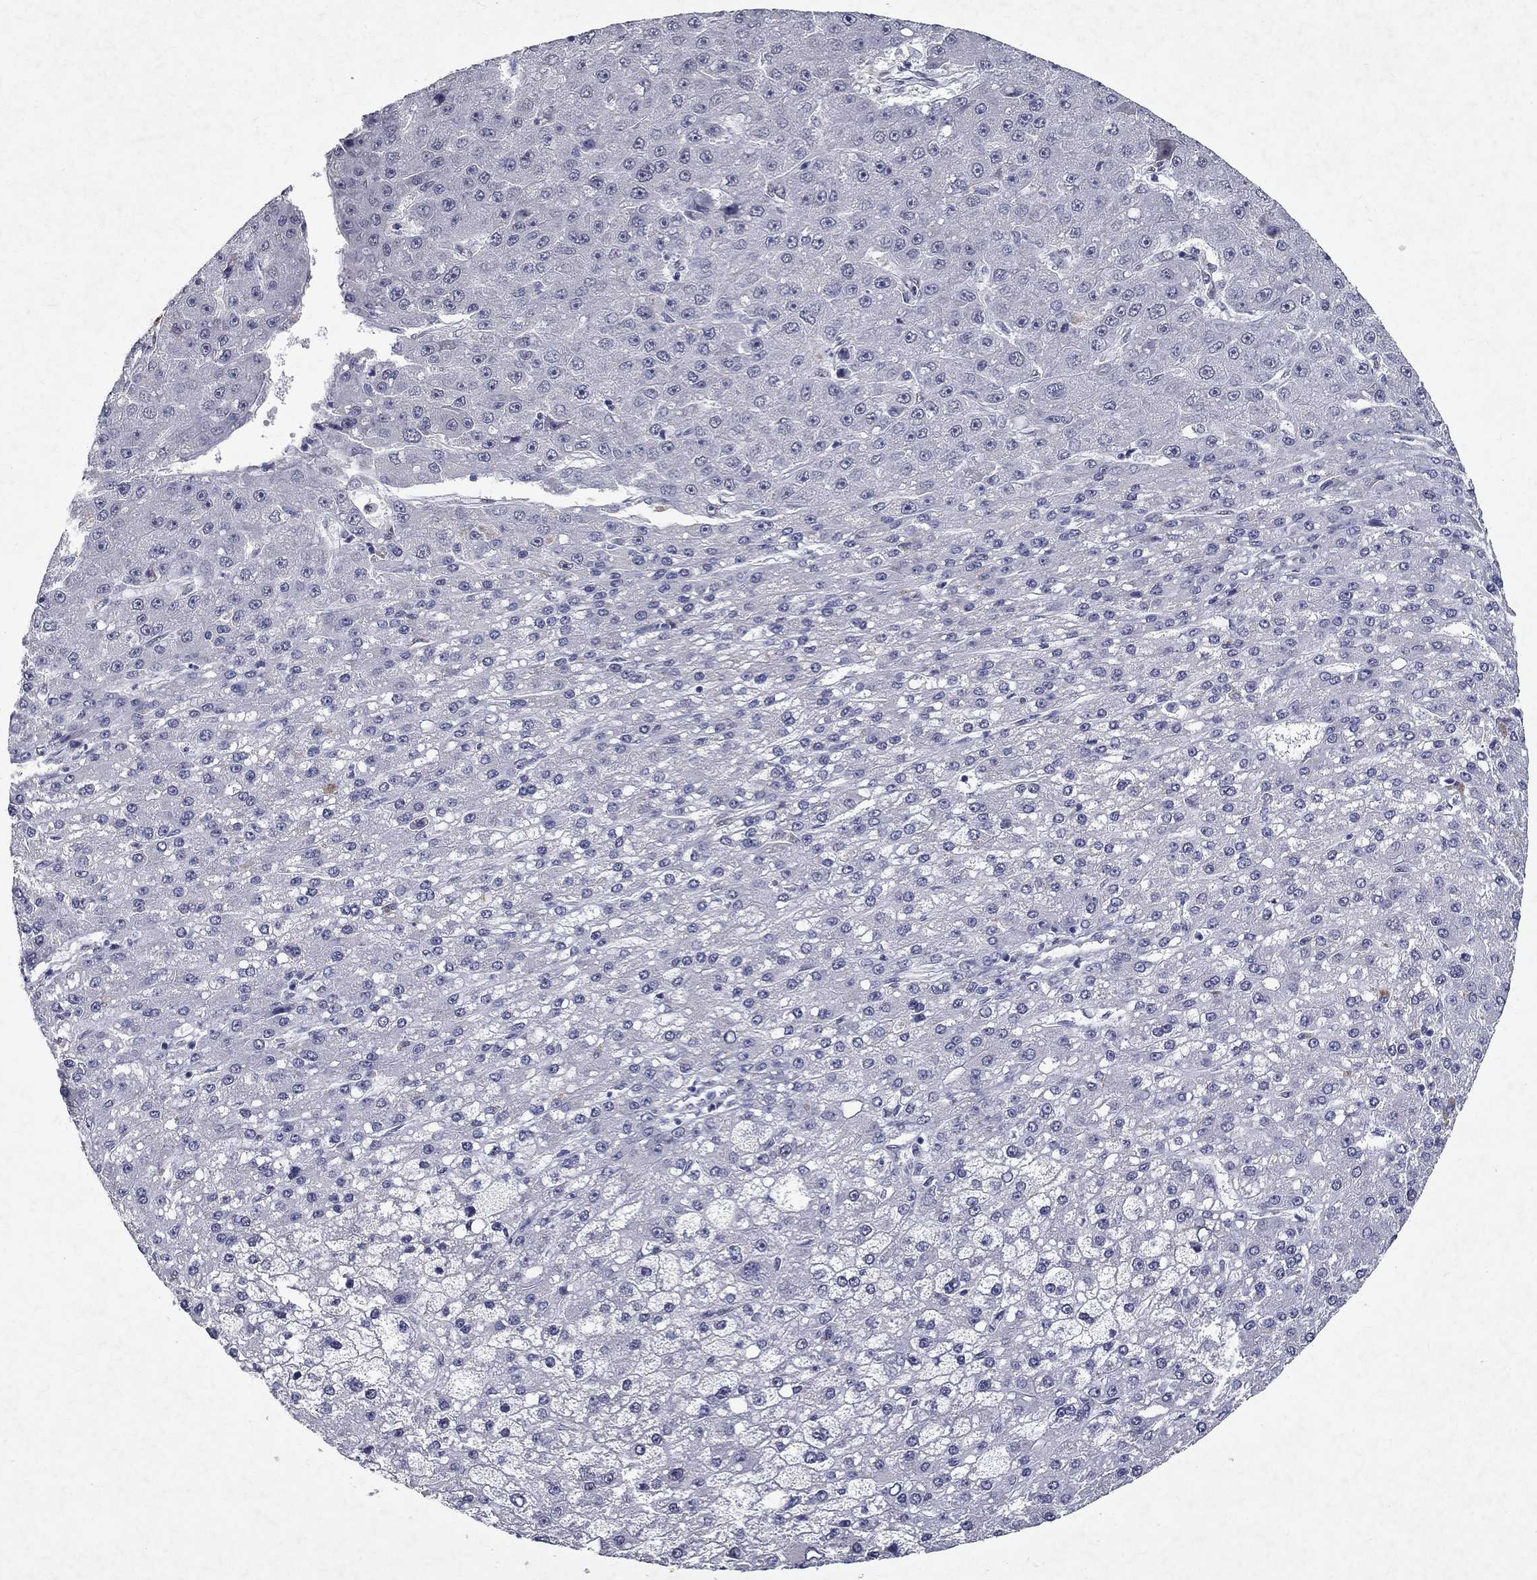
{"staining": {"intensity": "negative", "quantity": "none", "location": "none"}, "tissue": "liver cancer", "cell_type": "Tumor cells", "image_type": "cancer", "snomed": [{"axis": "morphology", "description": "Carcinoma, Hepatocellular, NOS"}, {"axis": "topography", "description": "Liver"}], "caption": "Immunohistochemical staining of hepatocellular carcinoma (liver) reveals no significant positivity in tumor cells.", "gene": "RBFOX1", "patient": {"sex": "male", "age": 67}}